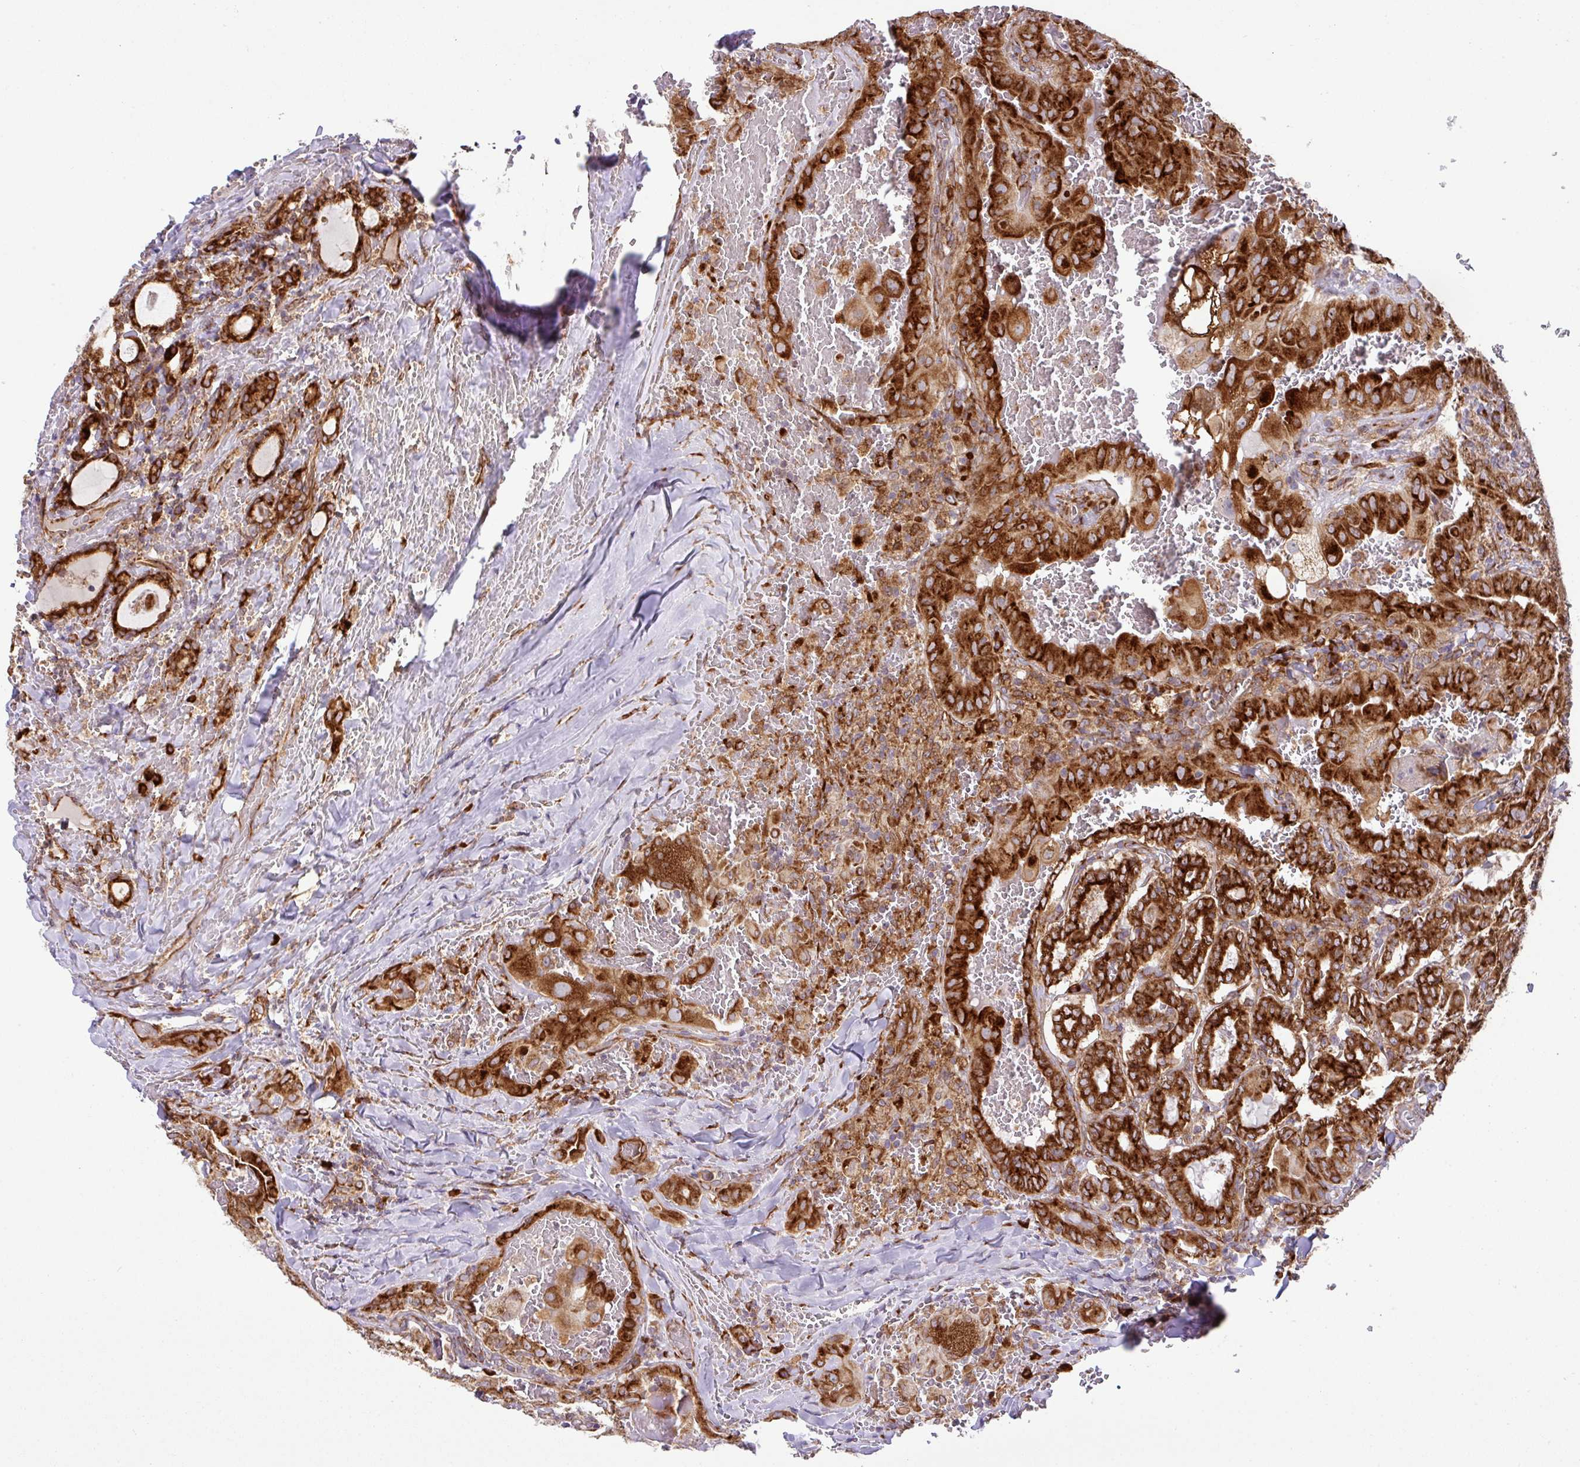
{"staining": {"intensity": "strong", "quantity": ">75%", "location": "cytoplasmic/membranous"}, "tissue": "thyroid cancer", "cell_type": "Tumor cells", "image_type": "cancer", "snomed": [{"axis": "morphology", "description": "Papillary adenocarcinoma, NOS"}, {"axis": "topography", "description": "Thyroid gland"}], "caption": "Protein analysis of thyroid cancer tissue displays strong cytoplasmic/membranous positivity in approximately >75% of tumor cells.", "gene": "SLC39A7", "patient": {"sex": "female", "age": 72}}